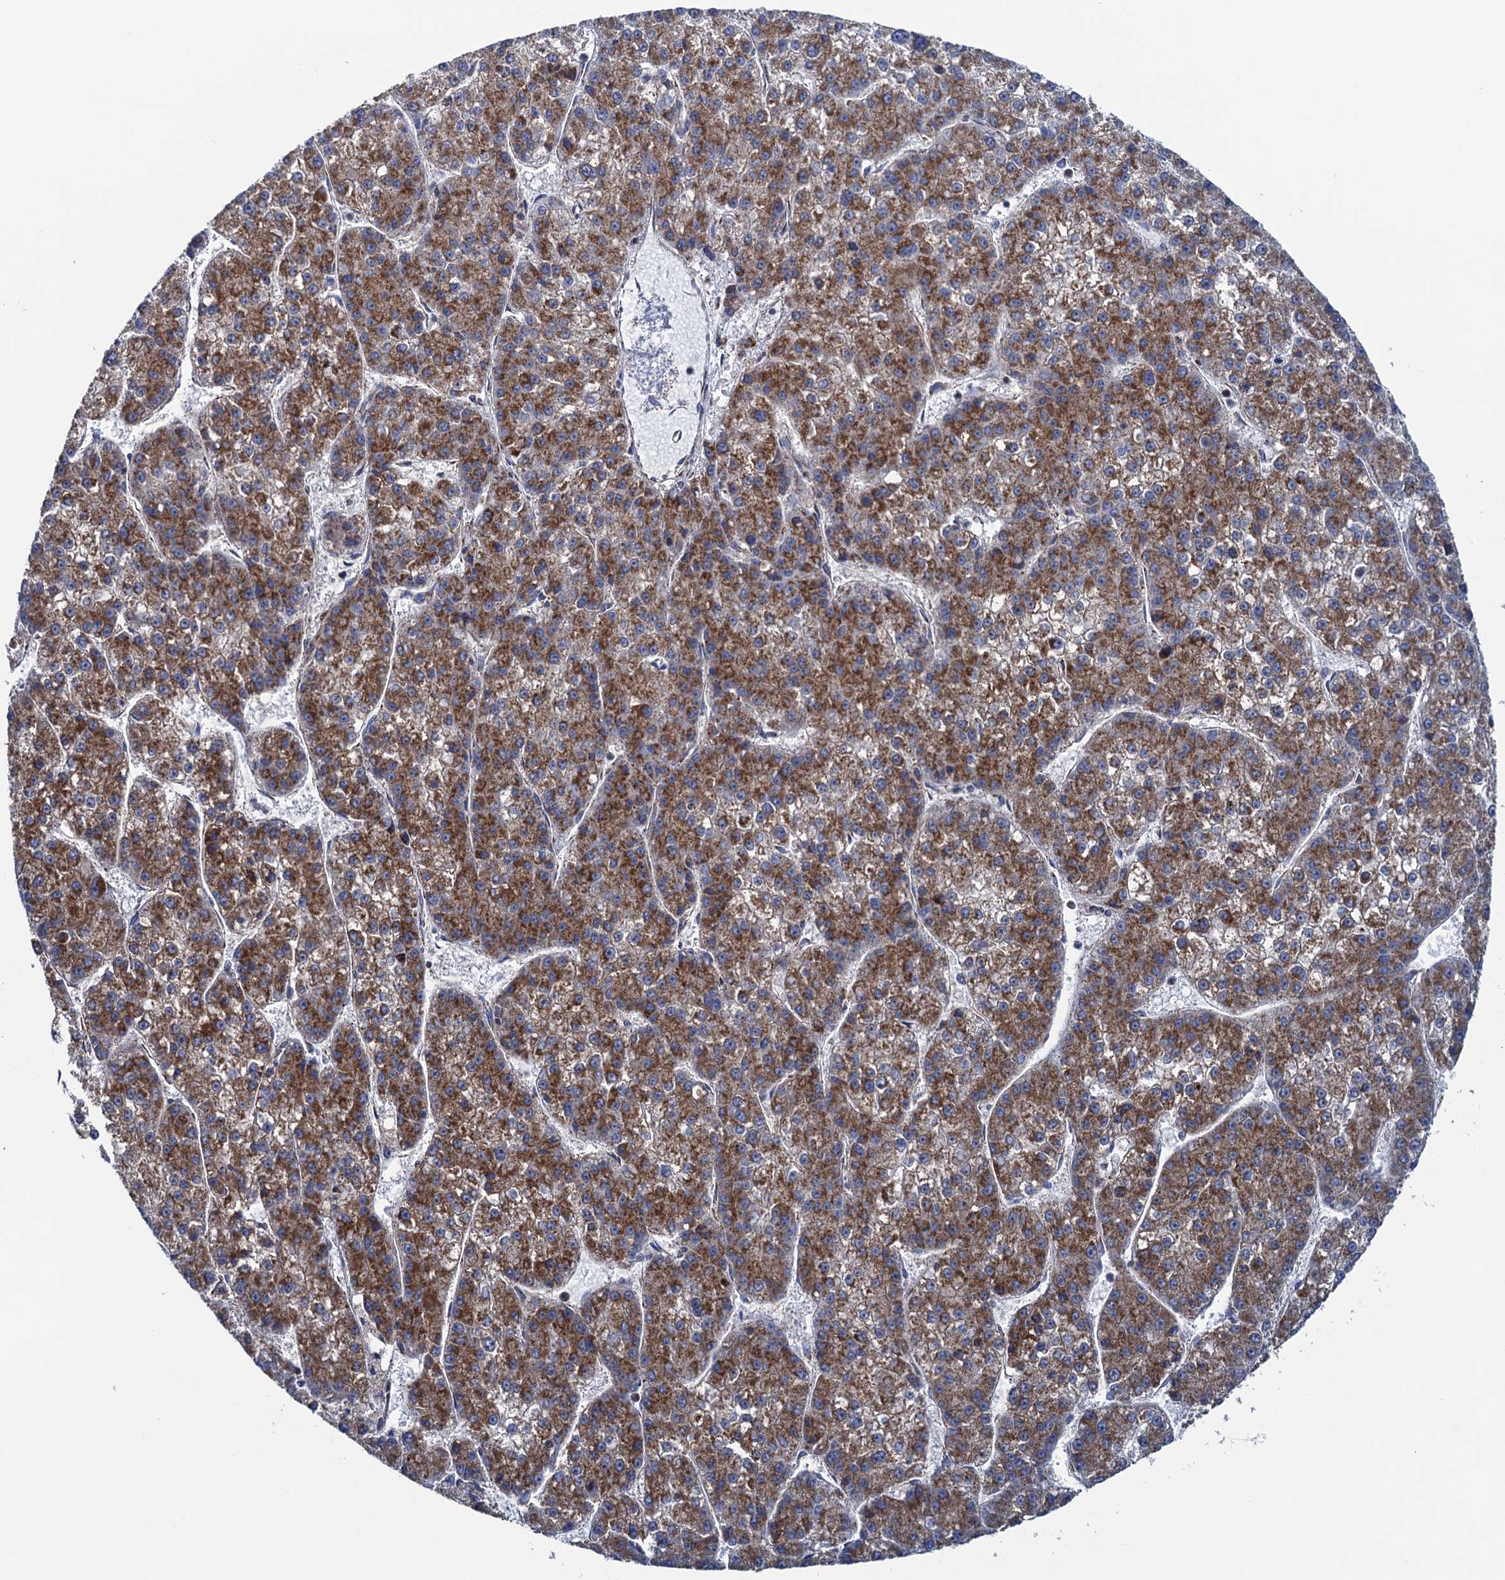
{"staining": {"intensity": "strong", "quantity": ">75%", "location": "cytoplasmic/membranous"}, "tissue": "liver cancer", "cell_type": "Tumor cells", "image_type": "cancer", "snomed": [{"axis": "morphology", "description": "Carcinoma, Hepatocellular, NOS"}, {"axis": "topography", "description": "Liver"}], "caption": "Hepatocellular carcinoma (liver) tissue shows strong cytoplasmic/membranous positivity in about >75% of tumor cells, visualized by immunohistochemistry.", "gene": "GTPBP3", "patient": {"sex": "female", "age": 73}}